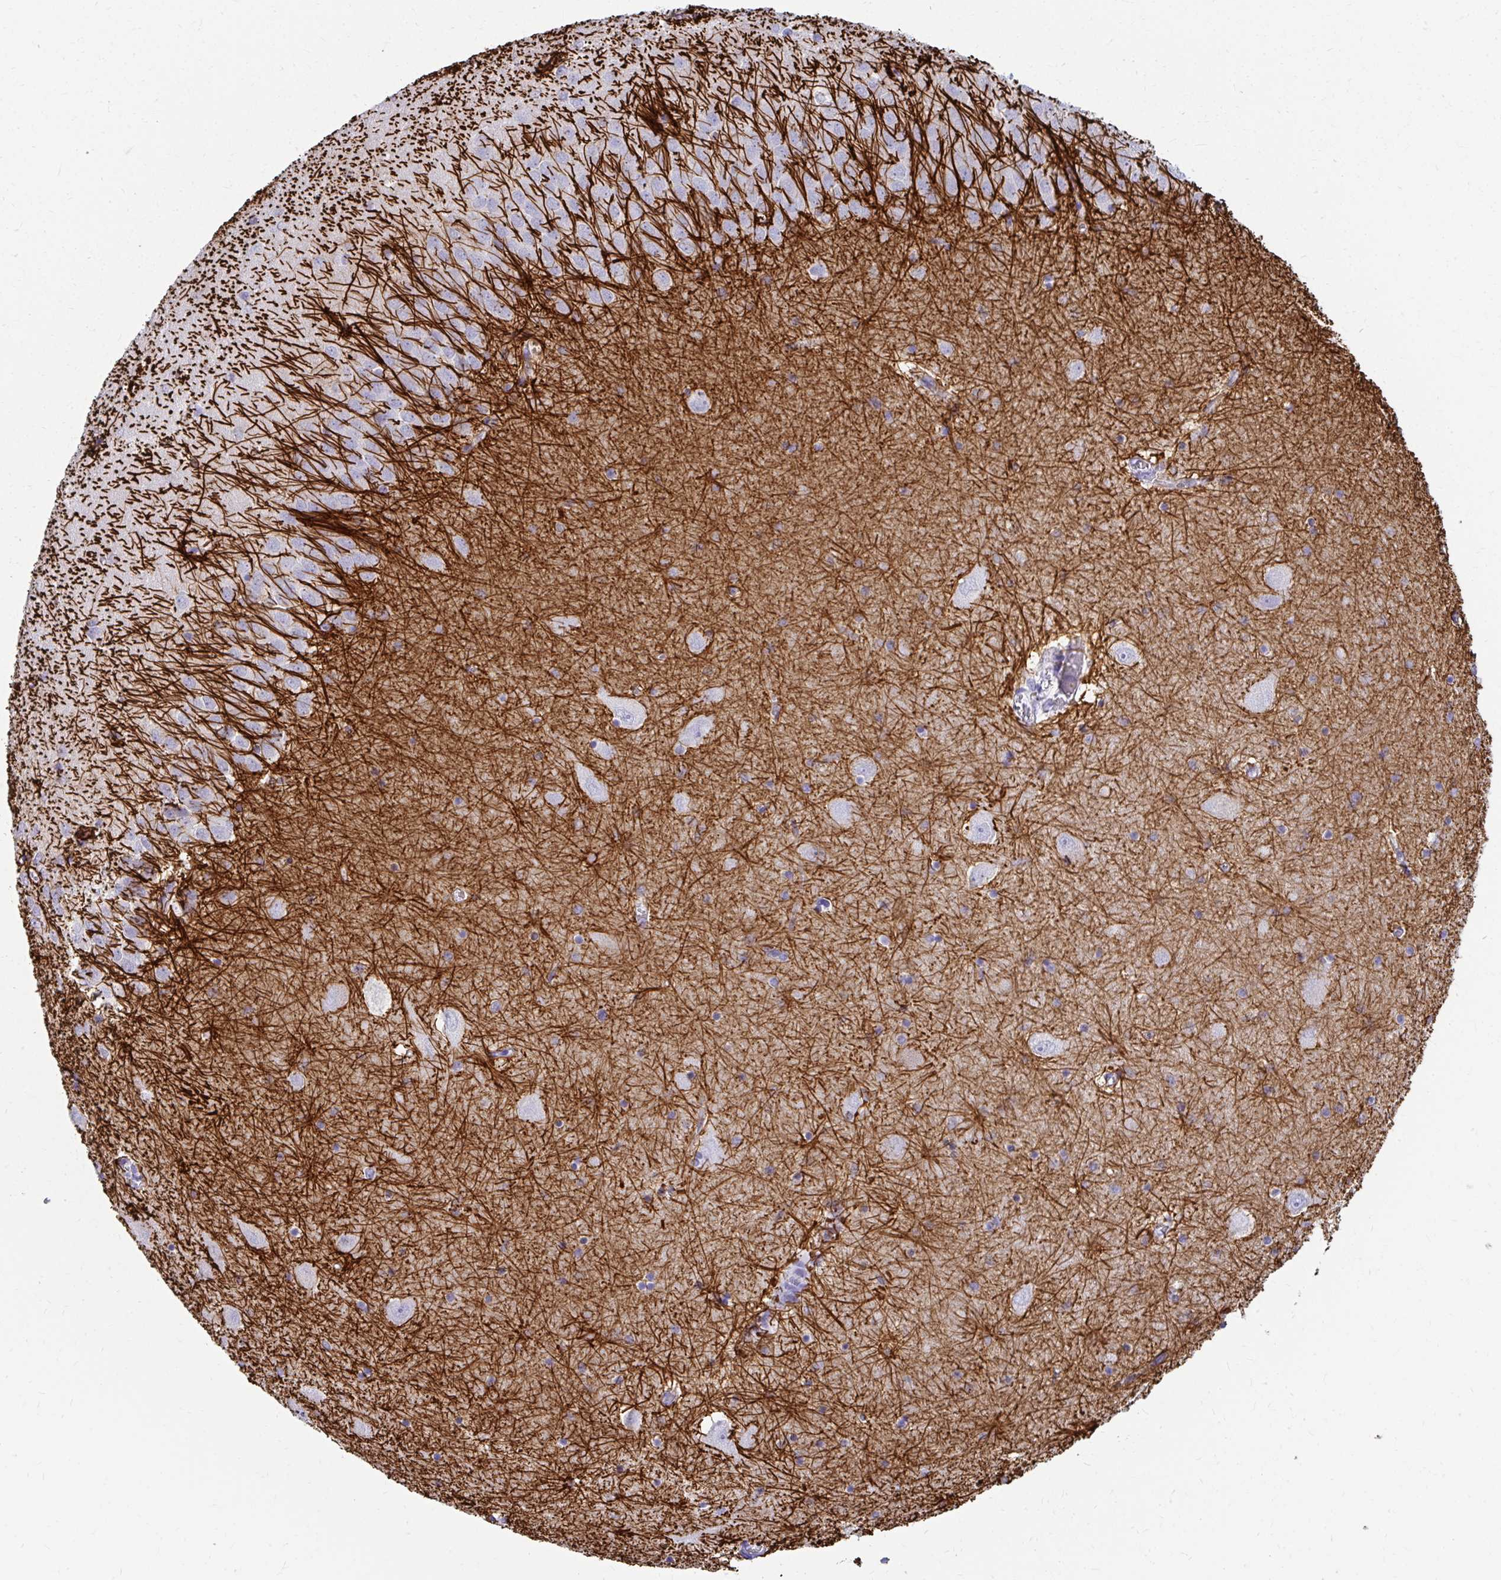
{"staining": {"intensity": "negative", "quantity": "none", "location": "none"}, "tissue": "hippocampus", "cell_type": "Glial cells", "image_type": "normal", "snomed": [{"axis": "morphology", "description": "Normal tissue, NOS"}, {"axis": "topography", "description": "Hippocampus"}], "caption": "A high-resolution micrograph shows IHC staining of unremarkable hippocampus, which demonstrates no significant expression in glial cells. (DAB immunohistochemistry (IHC), high magnification).", "gene": "C19orf81", "patient": {"sex": "male", "age": 58}}